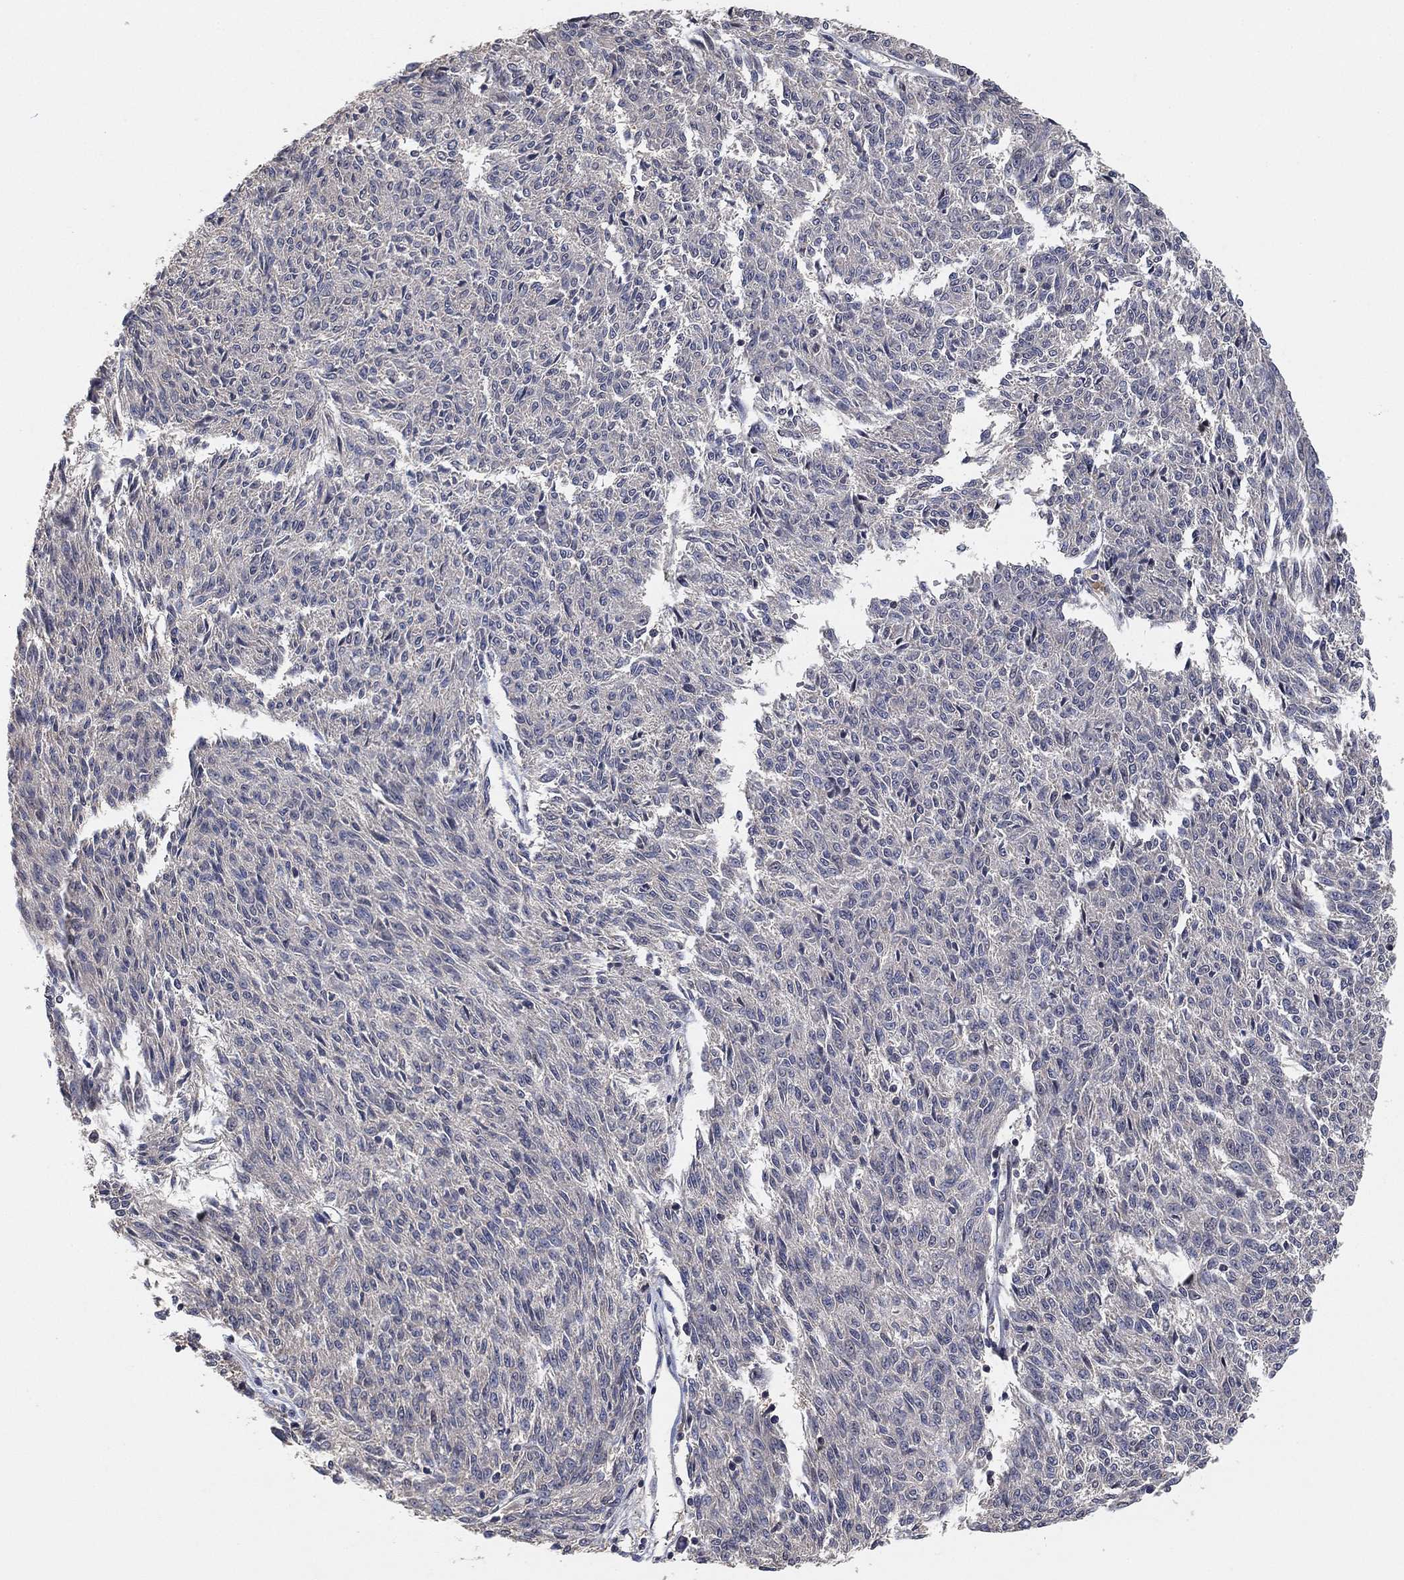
{"staining": {"intensity": "negative", "quantity": "none", "location": "none"}, "tissue": "melanoma", "cell_type": "Tumor cells", "image_type": "cancer", "snomed": [{"axis": "morphology", "description": "Malignant melanoma, NOS"}, {"axis": "topography", "description": "Skin"}], "caption": "IHC micrograph of human melanoma stained for a protein (brown), which shows no expression in tumor cells. (Immunohistochemistry (ihc), brightfield microscopy, high magnification).", "gene": "CCDC43", "patient": {"sex": "female", "age": 72}}